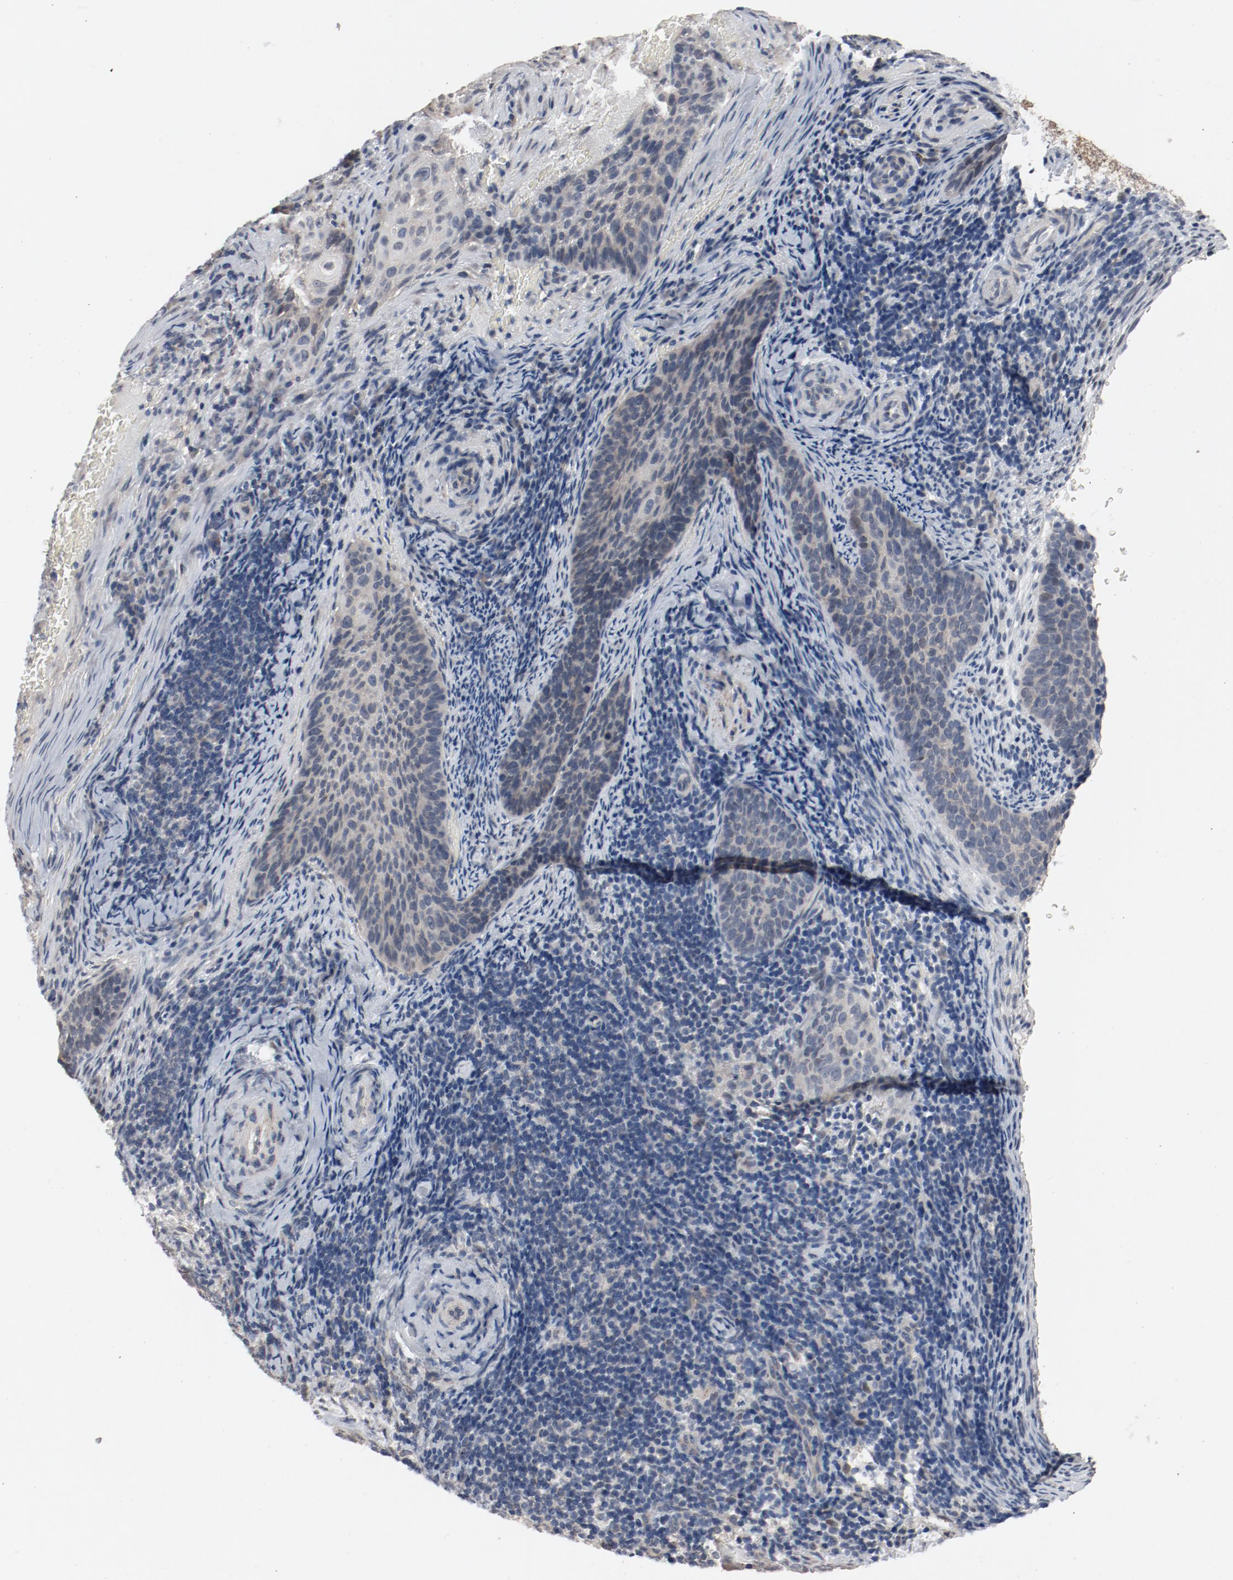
{"staining": {"intensity": "weak", "quantity": ">75%", "location": "cytoplasmic/membranous"}, "tissue": "cervical cancer", "cell_type": "Tumor cells", "image_type": "cancer", "snomed": [{"axis": "morphology", "description": "Squamous cell carcinoma, NOS"}, {"axis": "topography", "description": "Cervix"}], "caption": "High-magnification brightfield microscopy of cervical cancer stained with DAB (brown) and counterstained with hematoxylin (blue). tumor cells exhibit weak cytoplasmic/membranous staining is seen in about>75% of cells.", "gene": "DNAL4", "patient": {"sex": "female", "age": 33}}